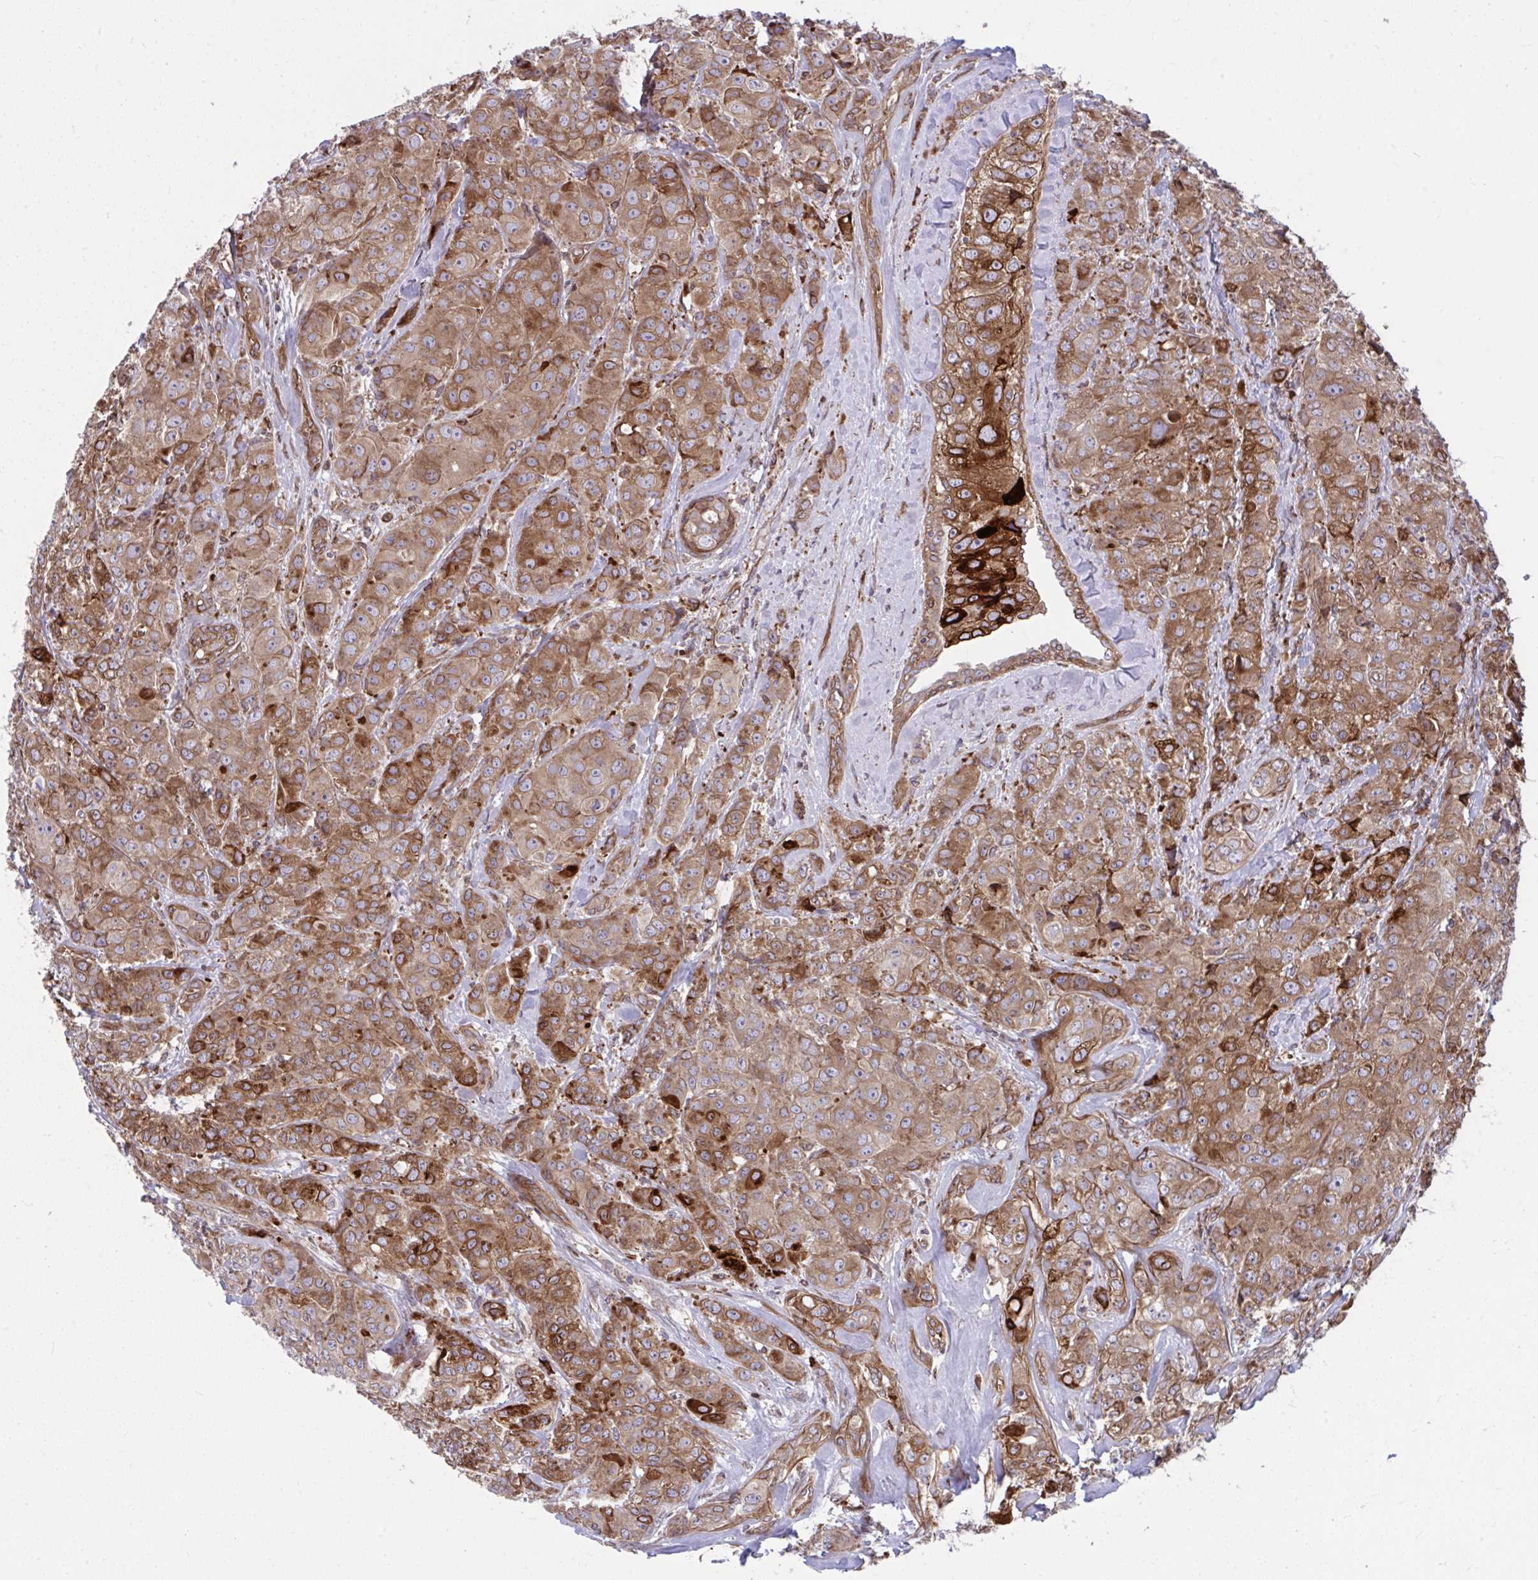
{"staining": {"intensity": "moderate", "quantity": ">75%", "location": "cytoplasmic/membranous"}, "tissue": "breast cancer", "cell_type": "Tumor cells", "image_type": "cancer", "snomed": [{"axis": "morphology", "description": "Normal tissue, NOS"}, {"axis": "morphology", "description": "Duct carcinoma"}, {"axis": "topography", "description": "Breast"}], "caption": "Immunohistochemistry (DAB (3,3'-diaminobenzidine)) staining of human breast cancer (invasive ductal carcinoma) exhibits moderate cytoplasmic/membranous protein staining in about >75% of tumor cells. (DAB IHC, brown staining for protein, blue staining for nuclei).", "gene": "STIM2", "patient": {"sex": "female", "age": 43}}